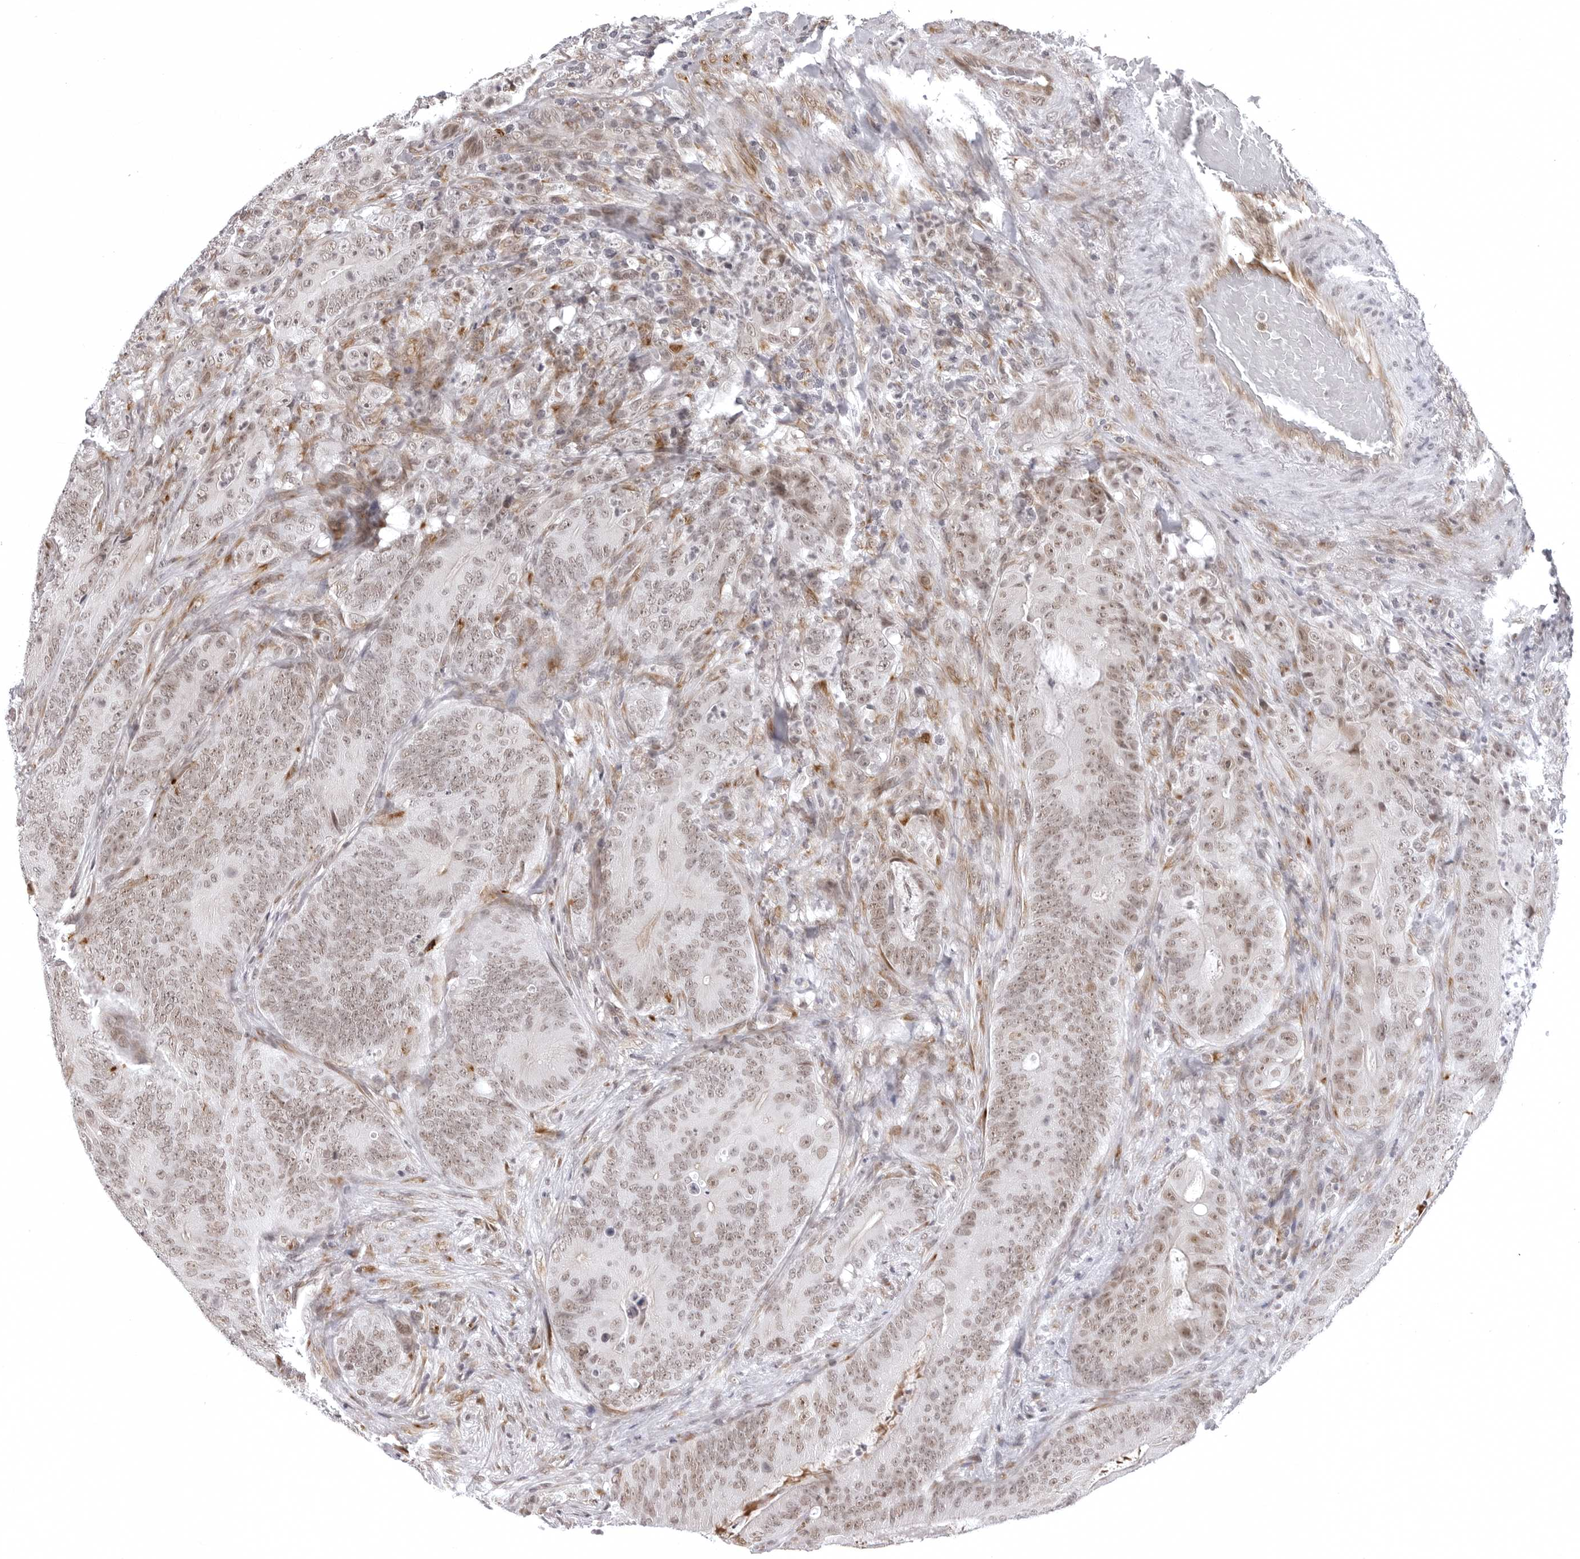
{"staining": {"intensity": "weak", "quantity": ">75%", "location": "nuclear"}, "tissue": "colorectal cancer", "cell_type": "Tumor cells", "image_type": "cancer", "snomed": [{"axis": "morphology", "description": "Normal tissue, NOS"}, {"axis": "topography", "description": "Colon"}], "caption": "Colorectal cancer stained with a brown dye displays weak nuclear positive staining in about >75% of tumor cells.", "gene": "PHF3", "patient": {"sex": "female", "age": 82}}